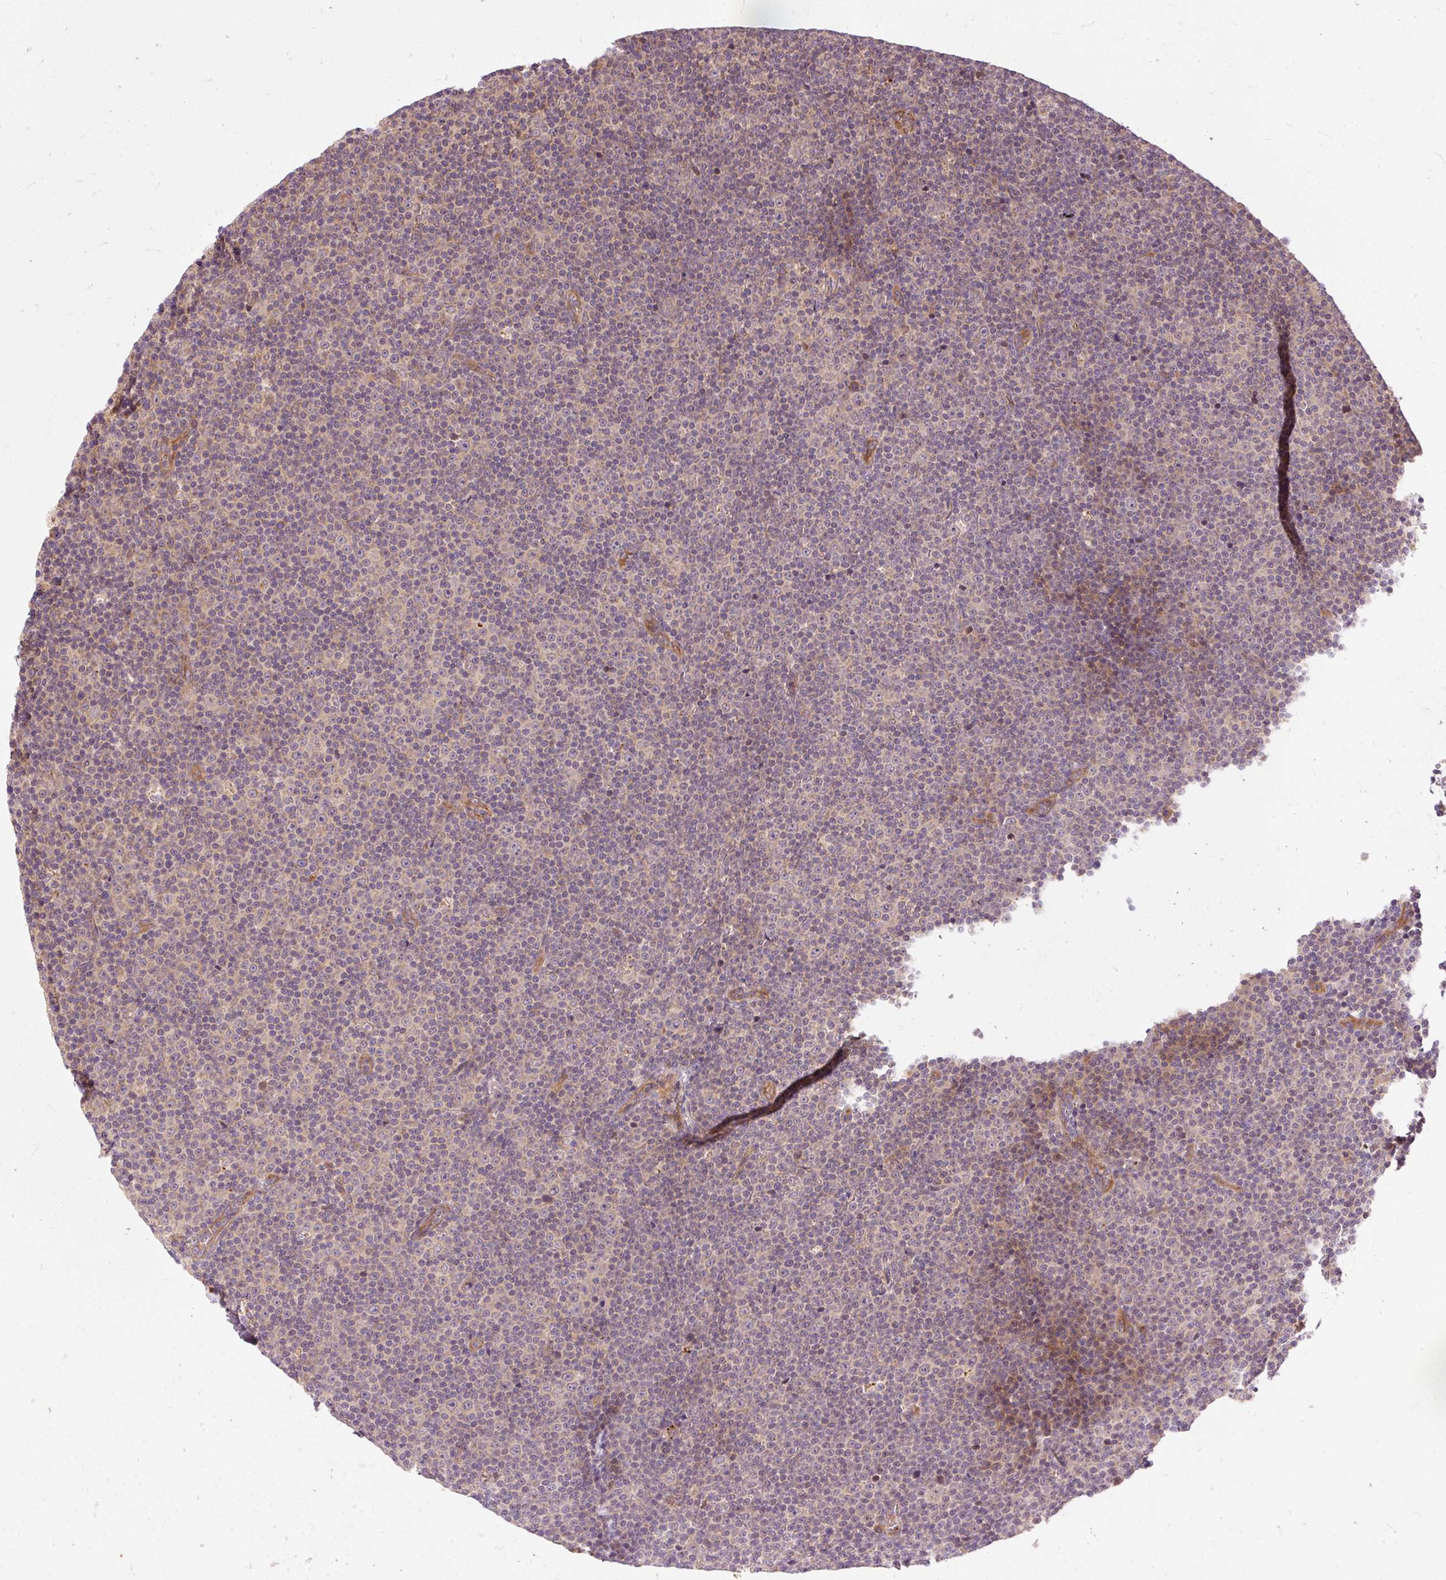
{"staining": {"intensity": "negative", "quantity": "none", "location": "none"}, "tissue": "lymphoma", "cell_type": "Tumor cells", "image_type": "cancer", "snomed": [{"axis": "morphology", "description": "Malignant lymphoma, non-Hodgkin's type, Low grade"}, {"axis": "topography", "description": "Lymph node"}], "caption": "This micrograph is of lymphoma stained with immunohistochemistry to label a protein in brown with the nuclei are counter-stained blue. There is no positivity in tumor cells.", "gene": "RIPOR3", "patient": {"sex": "female", "age": 67}}